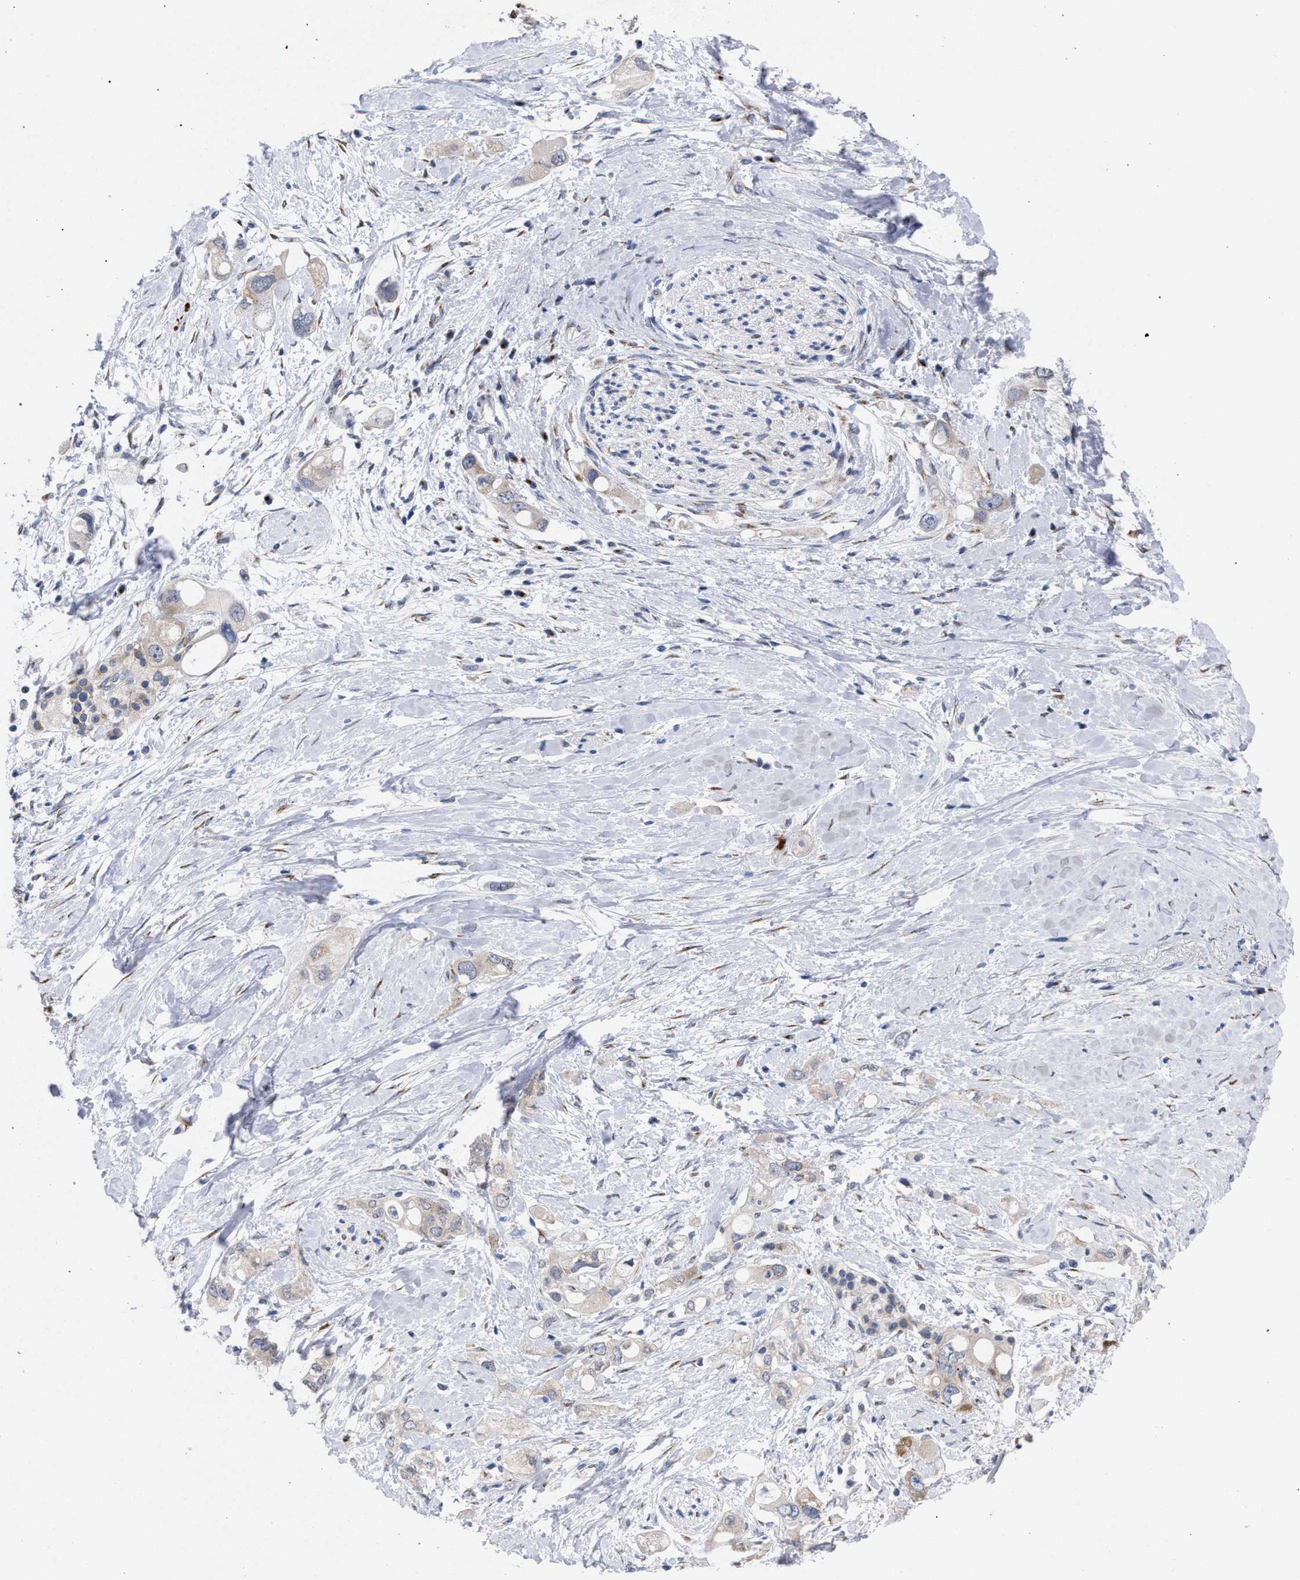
{"staining": {"intensity": "negative", "quantity": "none", "location": "none"}, "tissue": "pancreatic cancer", "cell_type": "Tumor cells", "image_type": "cancer", "snomed": [{"axis": "morphology", "description": "Adenocarcinoma, NOS"}, {"axis": "topography", "description": "Pancreas"}], "caption": "There is no significant staining in tumor cells of adenocarcinoma (pancreatic).", "gene": "GOLGA2", "patient": {"sex": "female", "age": 56}}